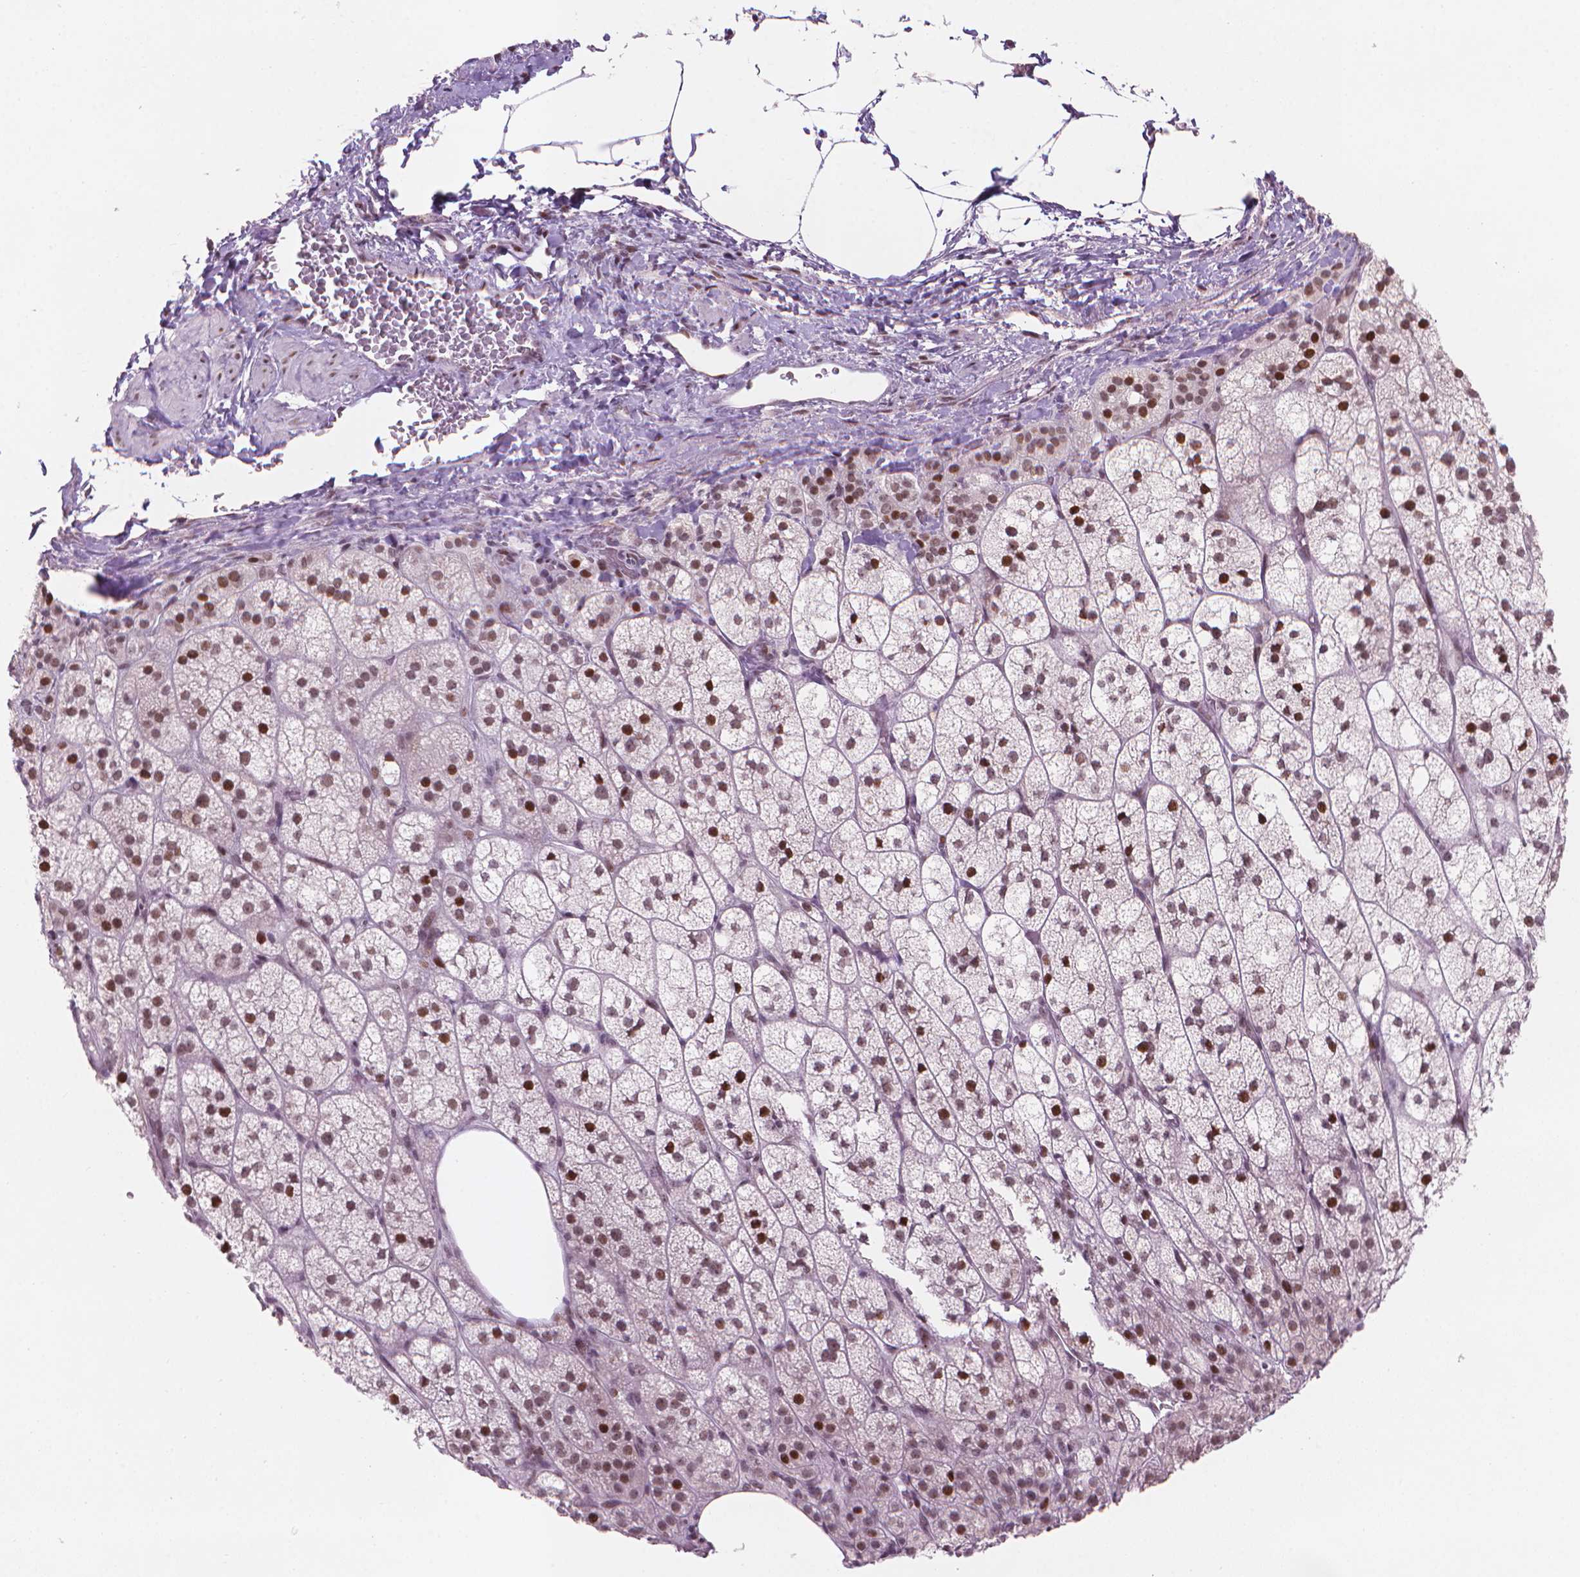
{"staining": {"intensity": "moderate", "quantity": ">75%", "location": "nuclear"}, "tissue": "adrenal gland", "cell_type": "Glandular cells", "image_type": "normal", "snomed": [{"axis": "morphology", "description": "Normal tissue, NOS"}, {"axis": "topography", "description": "Adrenal gland"}], "caption": "This photomicrograph shows benign adrenal gland stained with immunohistochemistry (IHC) to label a protein in brown. The nuclear of glandular cells show moderate positivity for the protein. Nuclei are counter-stained blue.", "gene": "HES7", "patient": {"sex": "female", "age": 60}}